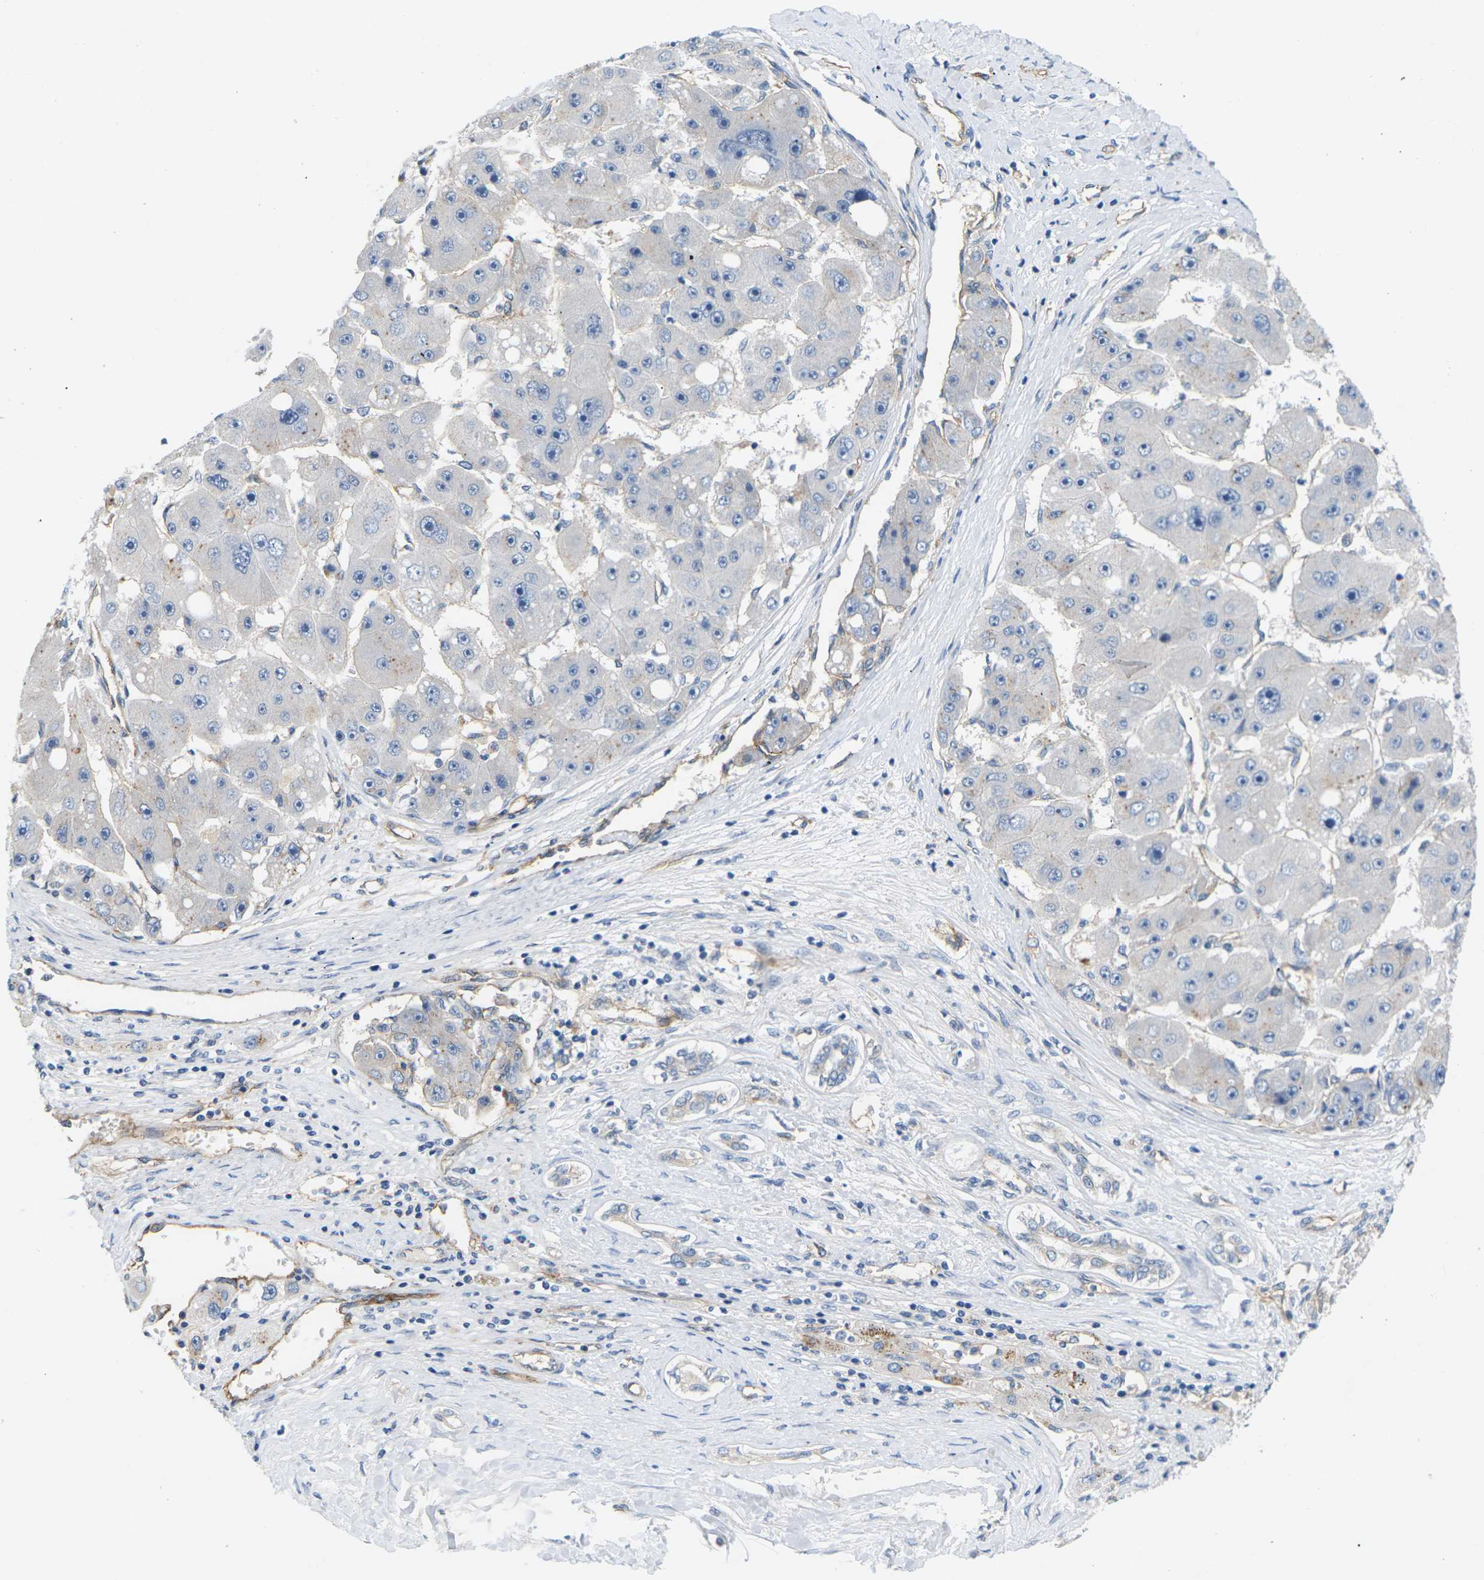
{"staining": {"intensity": "negative", "quantity": "none", "location": "none"}, "tissue": "liver cancer", "cell_type": "Tumor cells", "image_type": "cancer", "snomed": [{"axis": "morphology", "description": "Carcinoma, Hepatocellular, NOS"}, {"axis": "topography", "description": "Liver"}], "caption": "Hepatocellular carcinoma (liver) stained for a protein using IHC reveals no staining tumor cells.", "gene": "ITGA5", "patient": {"sex": "female", "age": 61}}